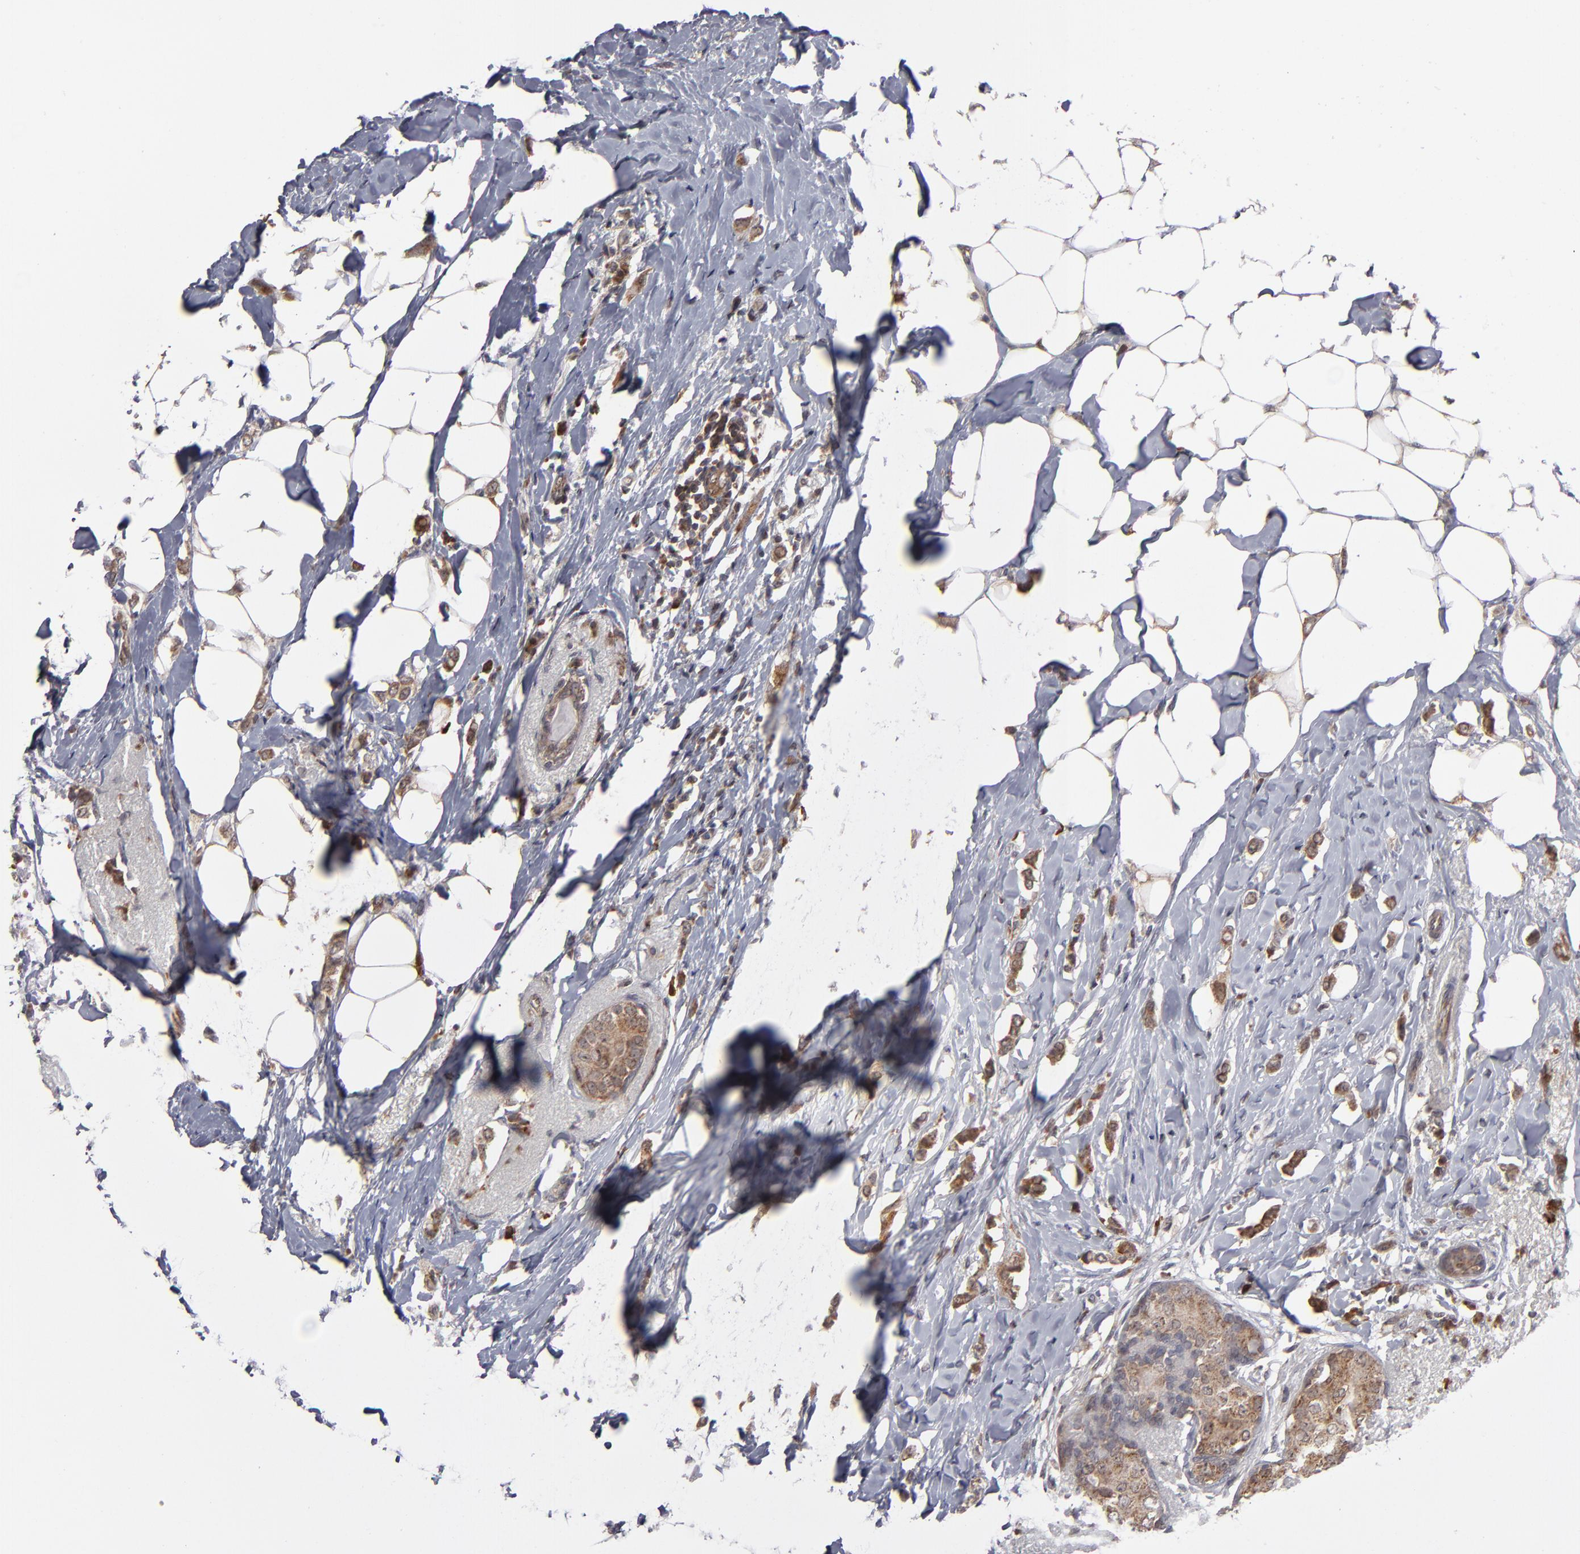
{"staining": {"intensity": "weak", "quantity": "25%-75%", "location": "cytoplasmic/membranous"}, "tissue": "breast cancer", "cell_type": "Tumor cells", "image_type": "cancer", "snomed": [{"axis": "morphology", "description": "Lobular carcinoma"}, {"axis": "topography", "description": "Breast"}], "caption": "Breast lobular carcinoma tissue shows weak cytoplasmic/membranous expression in approximately 25%-75% of tumor cells, visualized by immunohistochemistry.", "gene": "GLCCI1", "patient": {"sex": "female", "age": 55}}